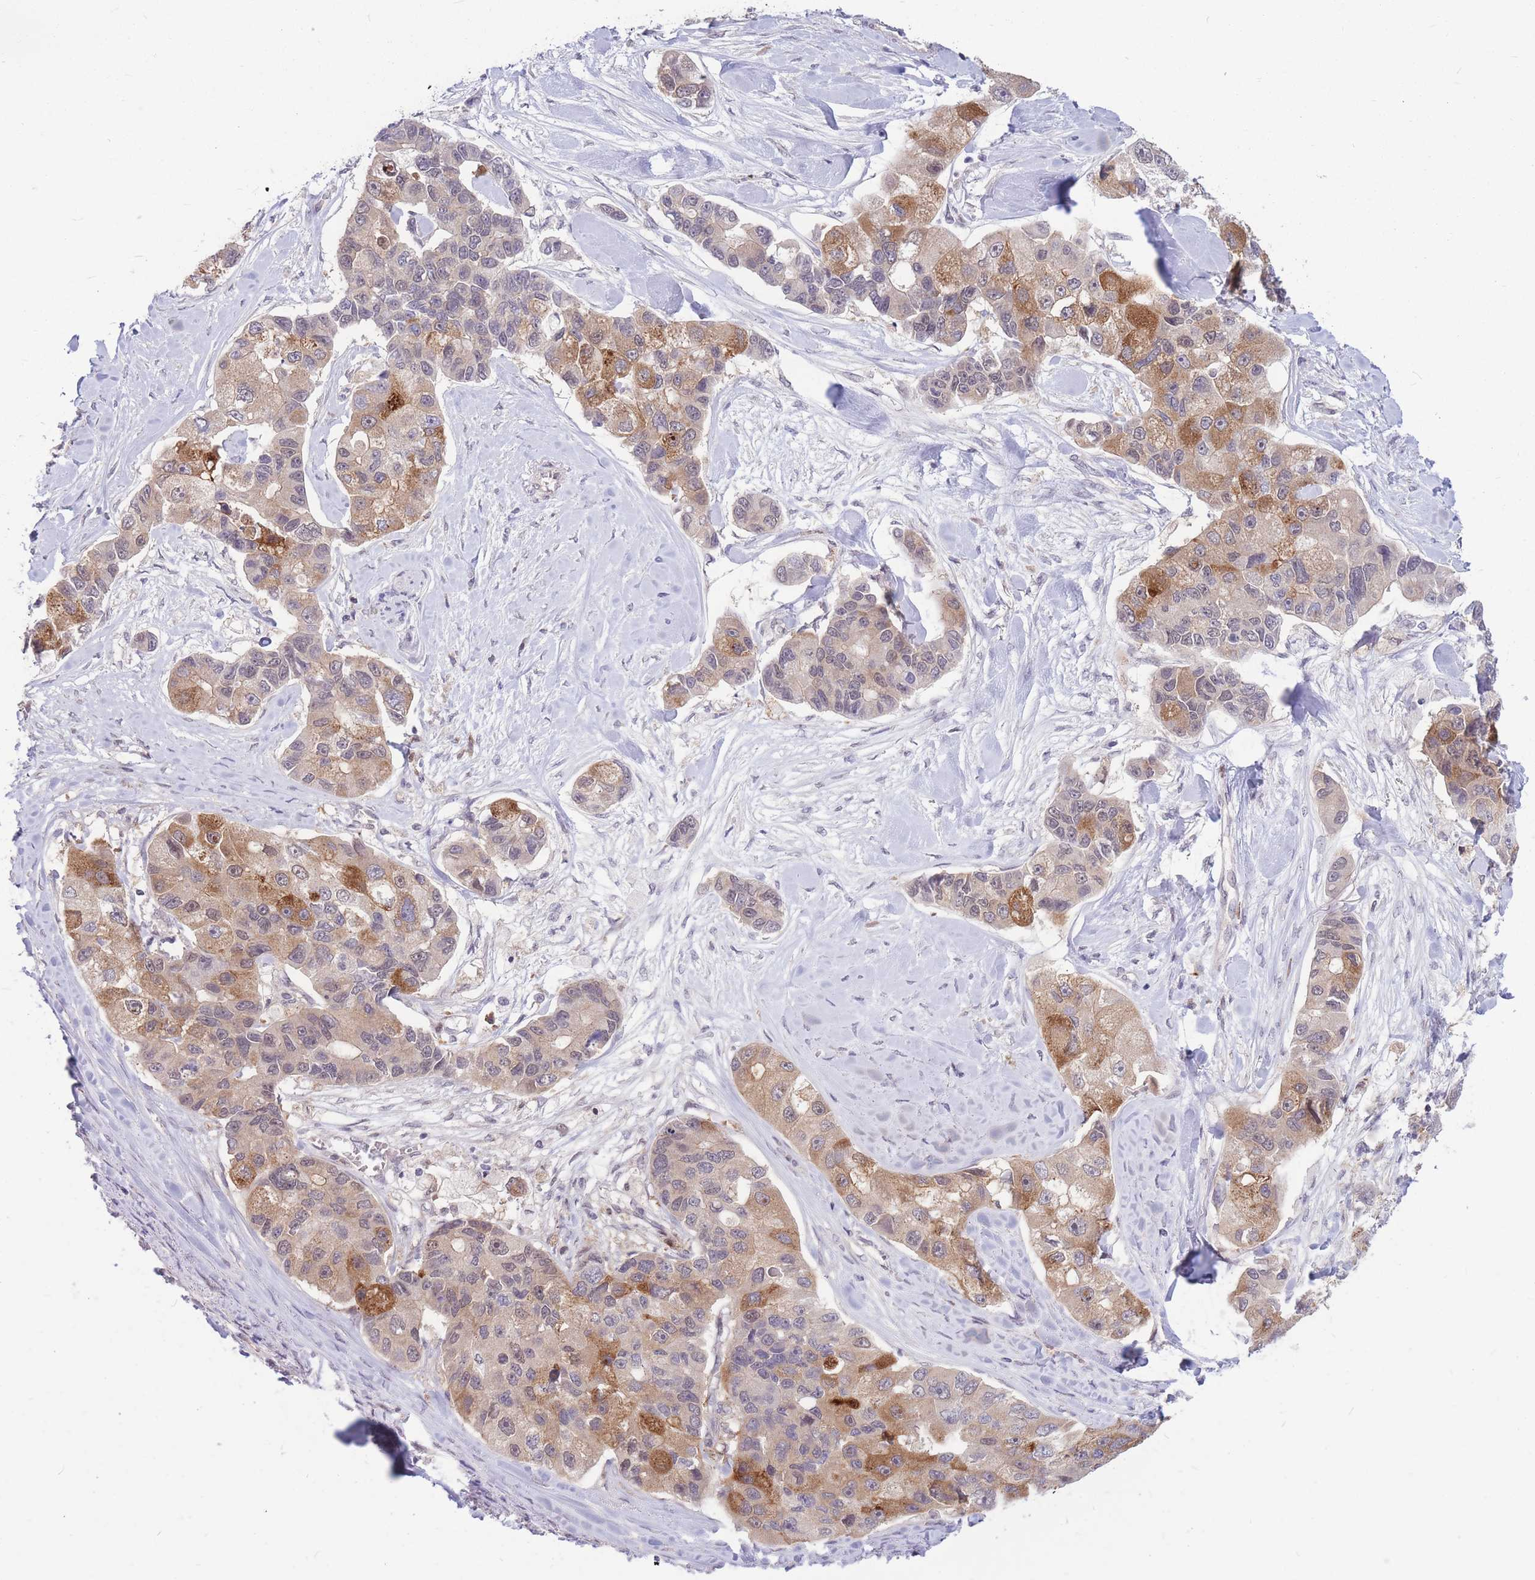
{"staining": {"intensity": "moderate", "quantity": "25%-75%", "location": "cytoplasmic/membranous"}, "tissue": "lung cancer", "cell_type": "Tumor cells", "image_type": "cancer", "snomed": [{"axis": "morphology", "description": "Adenocarcinoma, NOS"}, {"axis": "topography", "description": "Lung"}], "caption": "This micrograph reveals immunohistochemistry (IHC) staining of human lung cancer (adenocarcinoma), with medium moderate cytoplasmic/membranous staining in approximately 25%-75% of tumor cells.", "gene": "TCF20", "patient": {"sex": "female", "age": 54}}